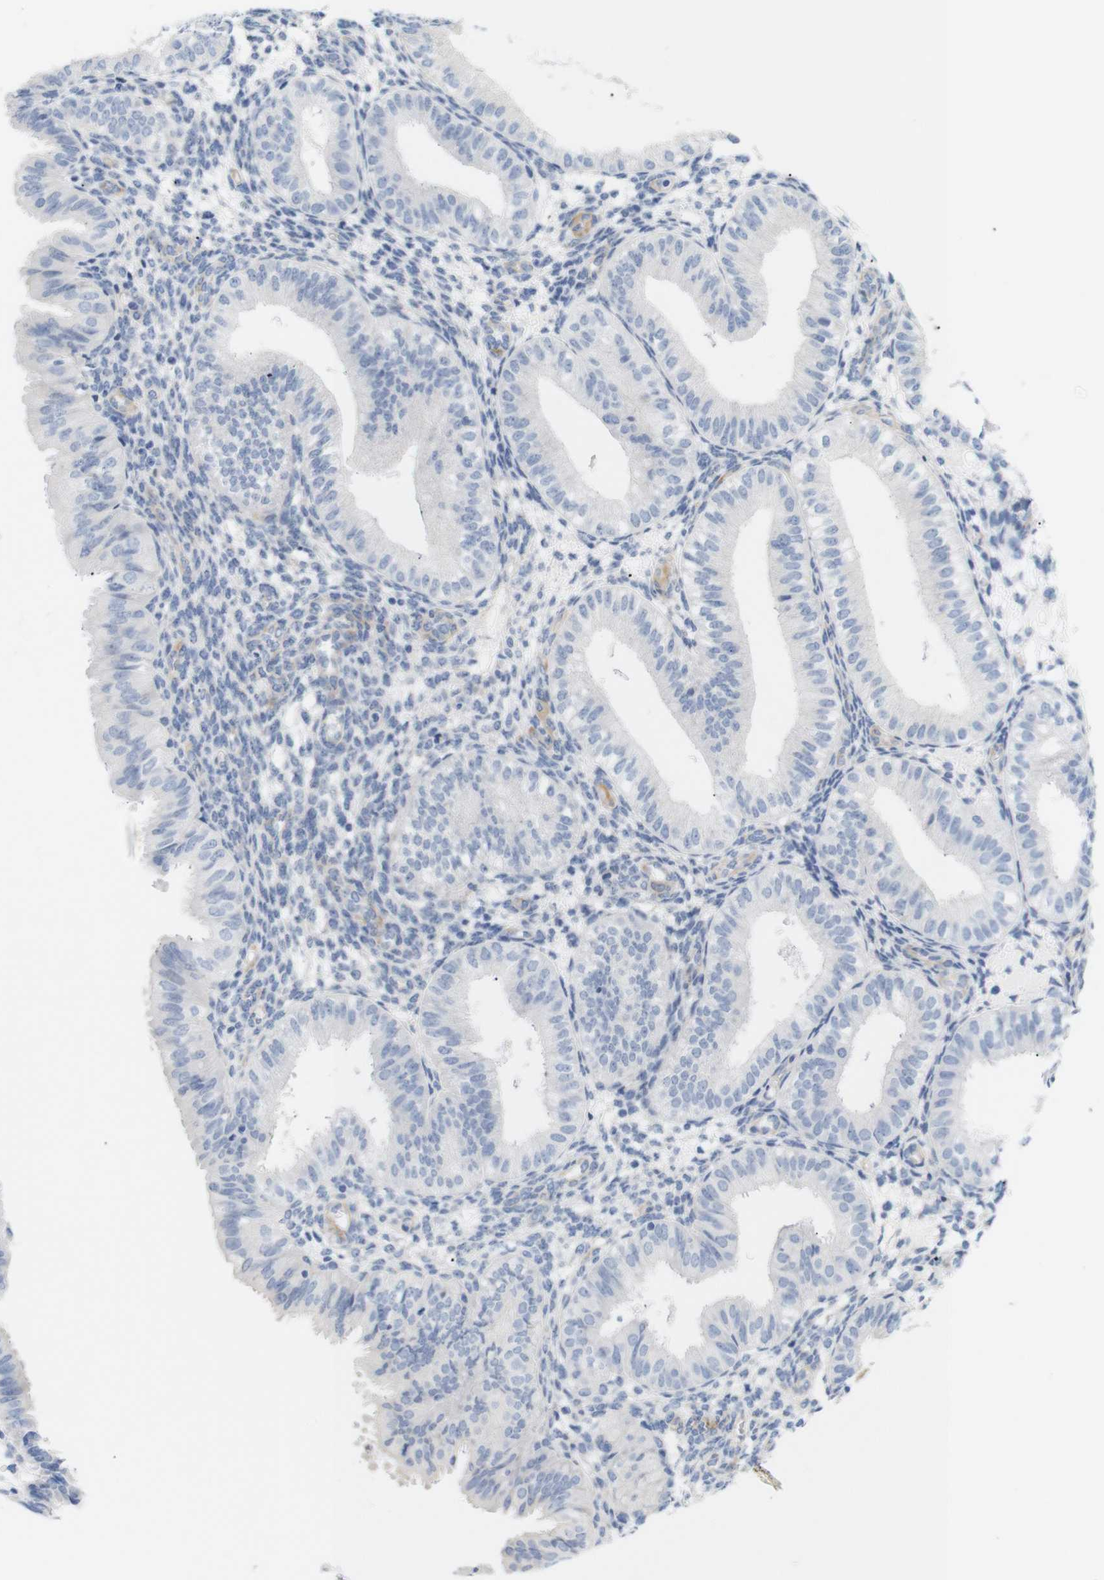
{"staining": {"intensity": "negative", "quantity": "none", "location": "none"}, "tissue": "endometrium", "cell_type": "Cells in endometrial stroma", "image_type": "normal", "snomed": [{"axis": "morphology", "description": "Normal tissue, NOS"}, {"axis": "topography", "description": "Endometrium"}], "caption": "The histopathology image reveals no staining of cells in endometrial stroma in unremarkable endometrium.", "gene": "STMN3", "patient": {"sex": "female", "age": 39}}